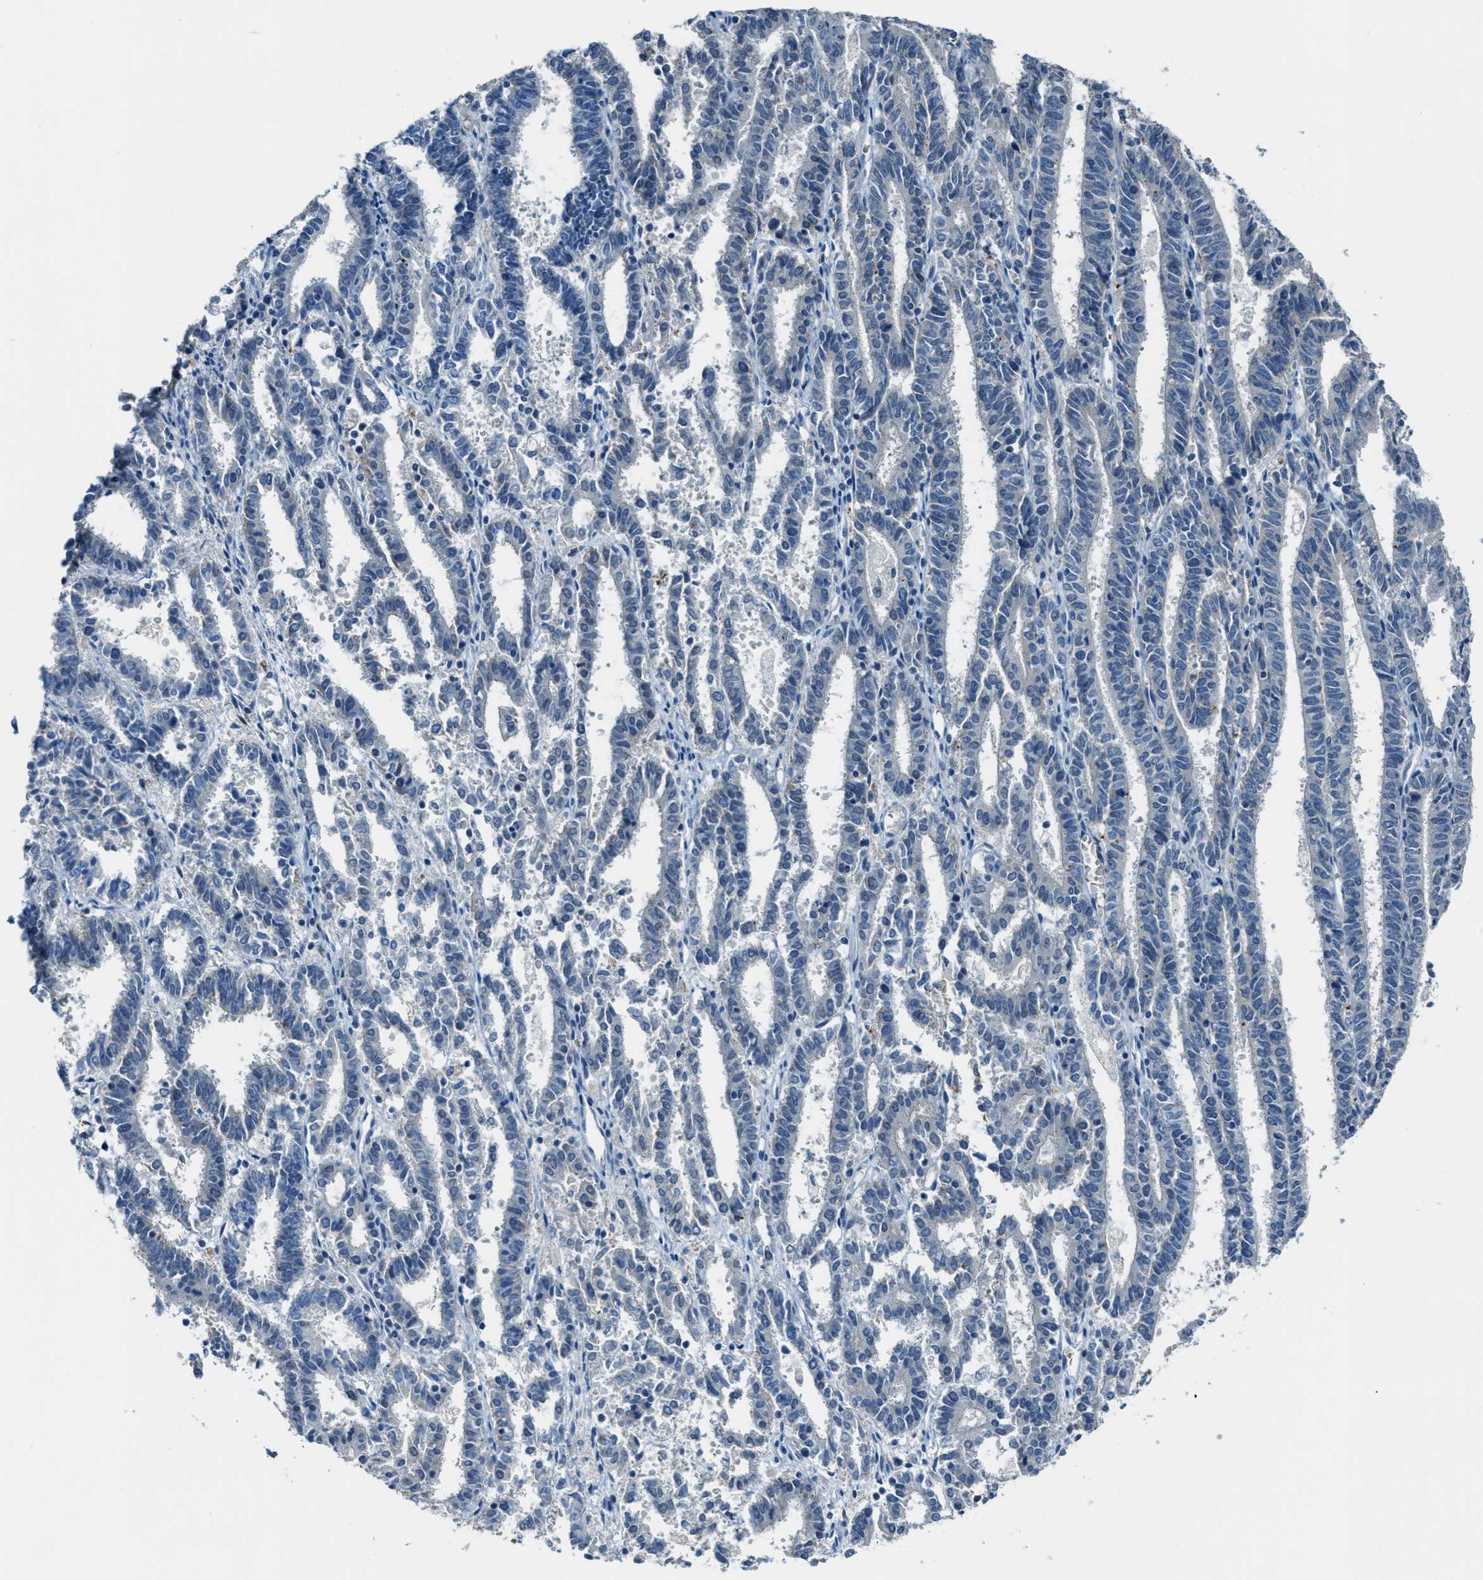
{"staining": {"intensity": "negative", "quantity": "none", "location": "none"}, "tissue": "endometrial cancer", "cell_type": "Tumor cells", "image_type": "cancer", "snomed": [{"axis": "morphology", "description": "Adenocarcinoma, NOS"}, {"axis": "topography", "description": "Uterus"}], "caption": "A histopathology image of endometrial cancer stained for a protein shows no brown staining in tumor cells.", "gene": "CDON", "patient": {"sex": "female", "age": 83}}